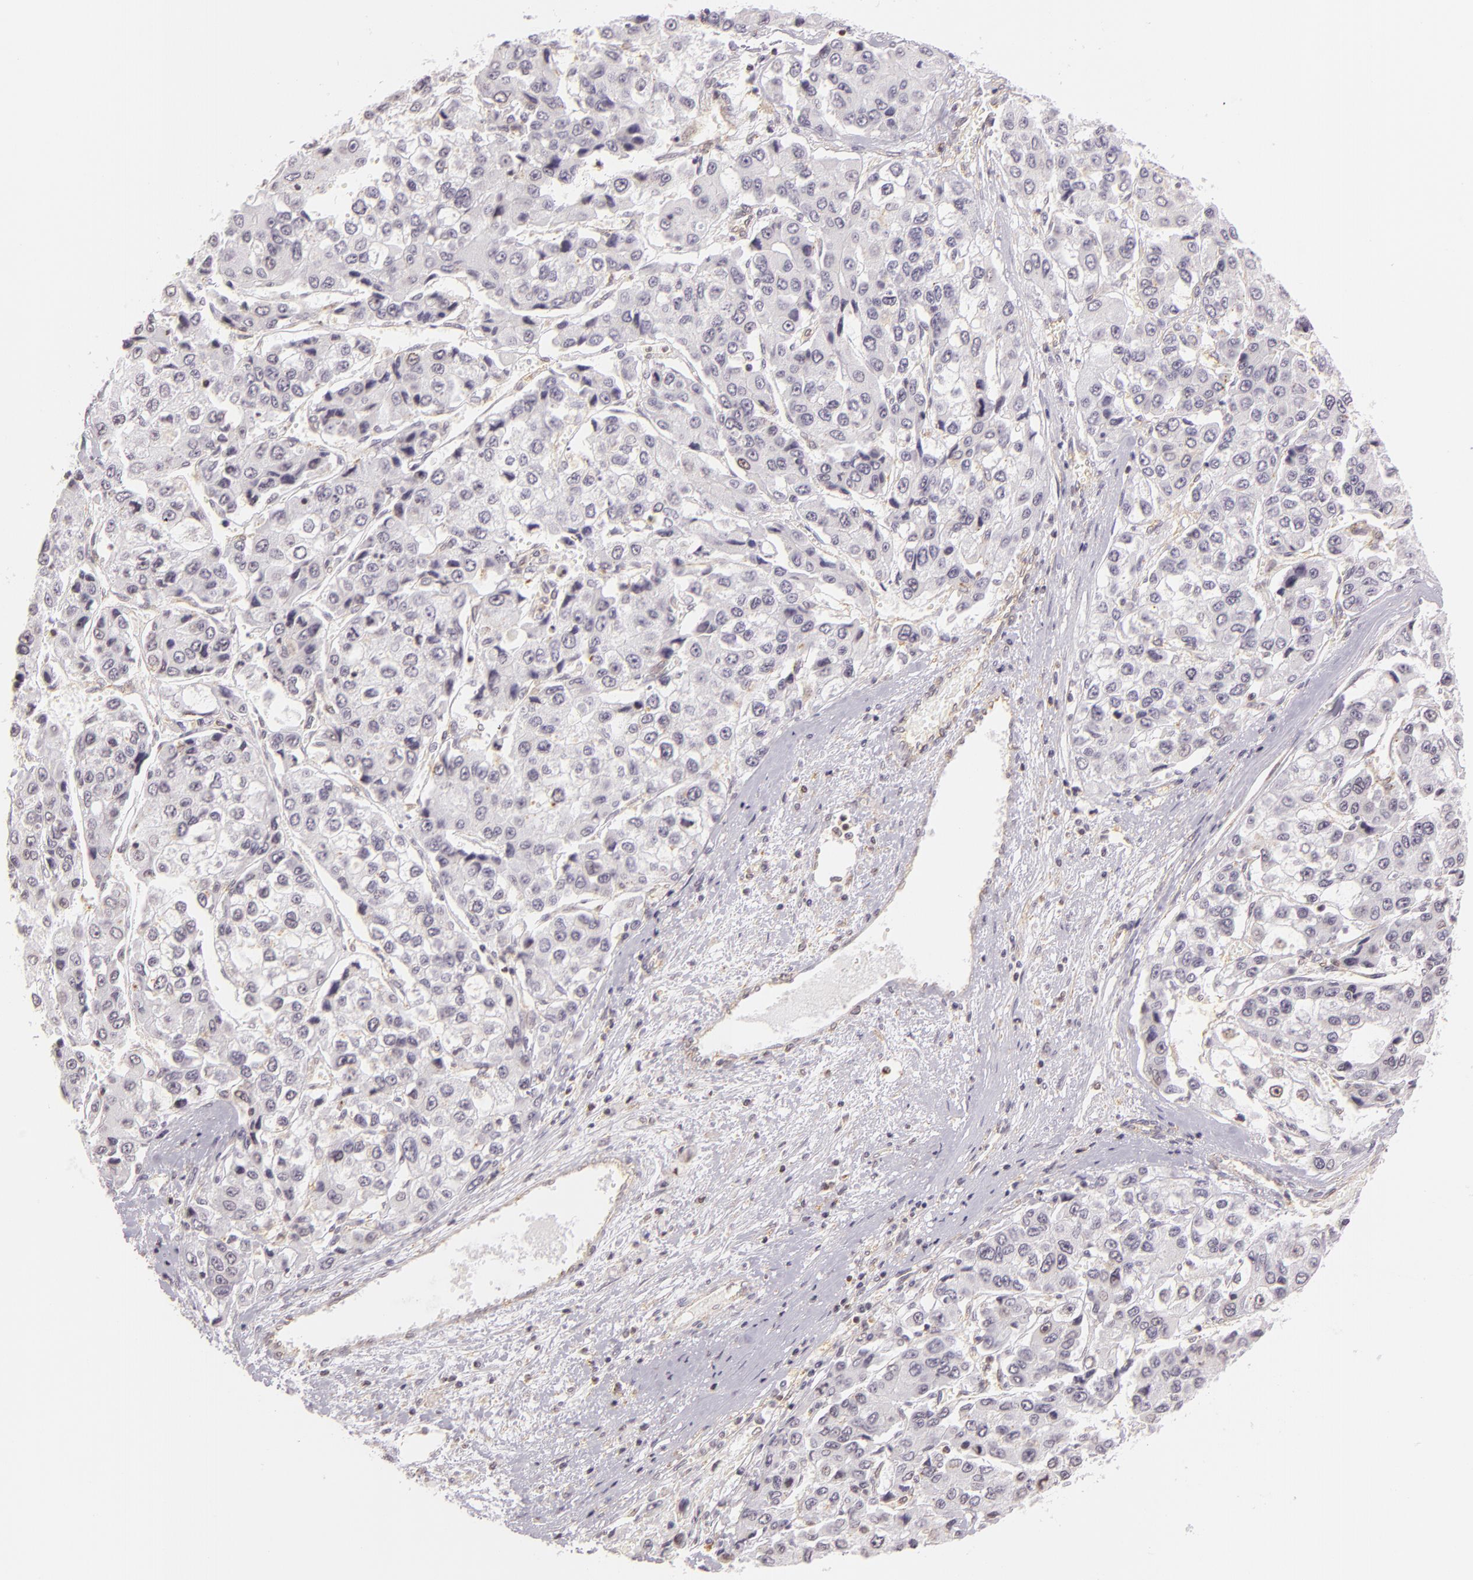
{"staining": {"intensity": "negative", "quantity": "none", "location": "none"}, "tissue": "liver cancer", "cell_type": "Tumor cells", "image_type": "cancer", "snomed": [{"axis": "morphology", "description": "Carcinoma, Hepatocellular, NOS"}, {"axis": "topography", "description": "Liver"}], "caption": "Liver cancer (hepatocellular carcinoma) was stained to show a protein in brown. There is no significant expression in tumor cells.", "gene": "IMPDH1", "patient": {"sex": "female", "age": 66}}